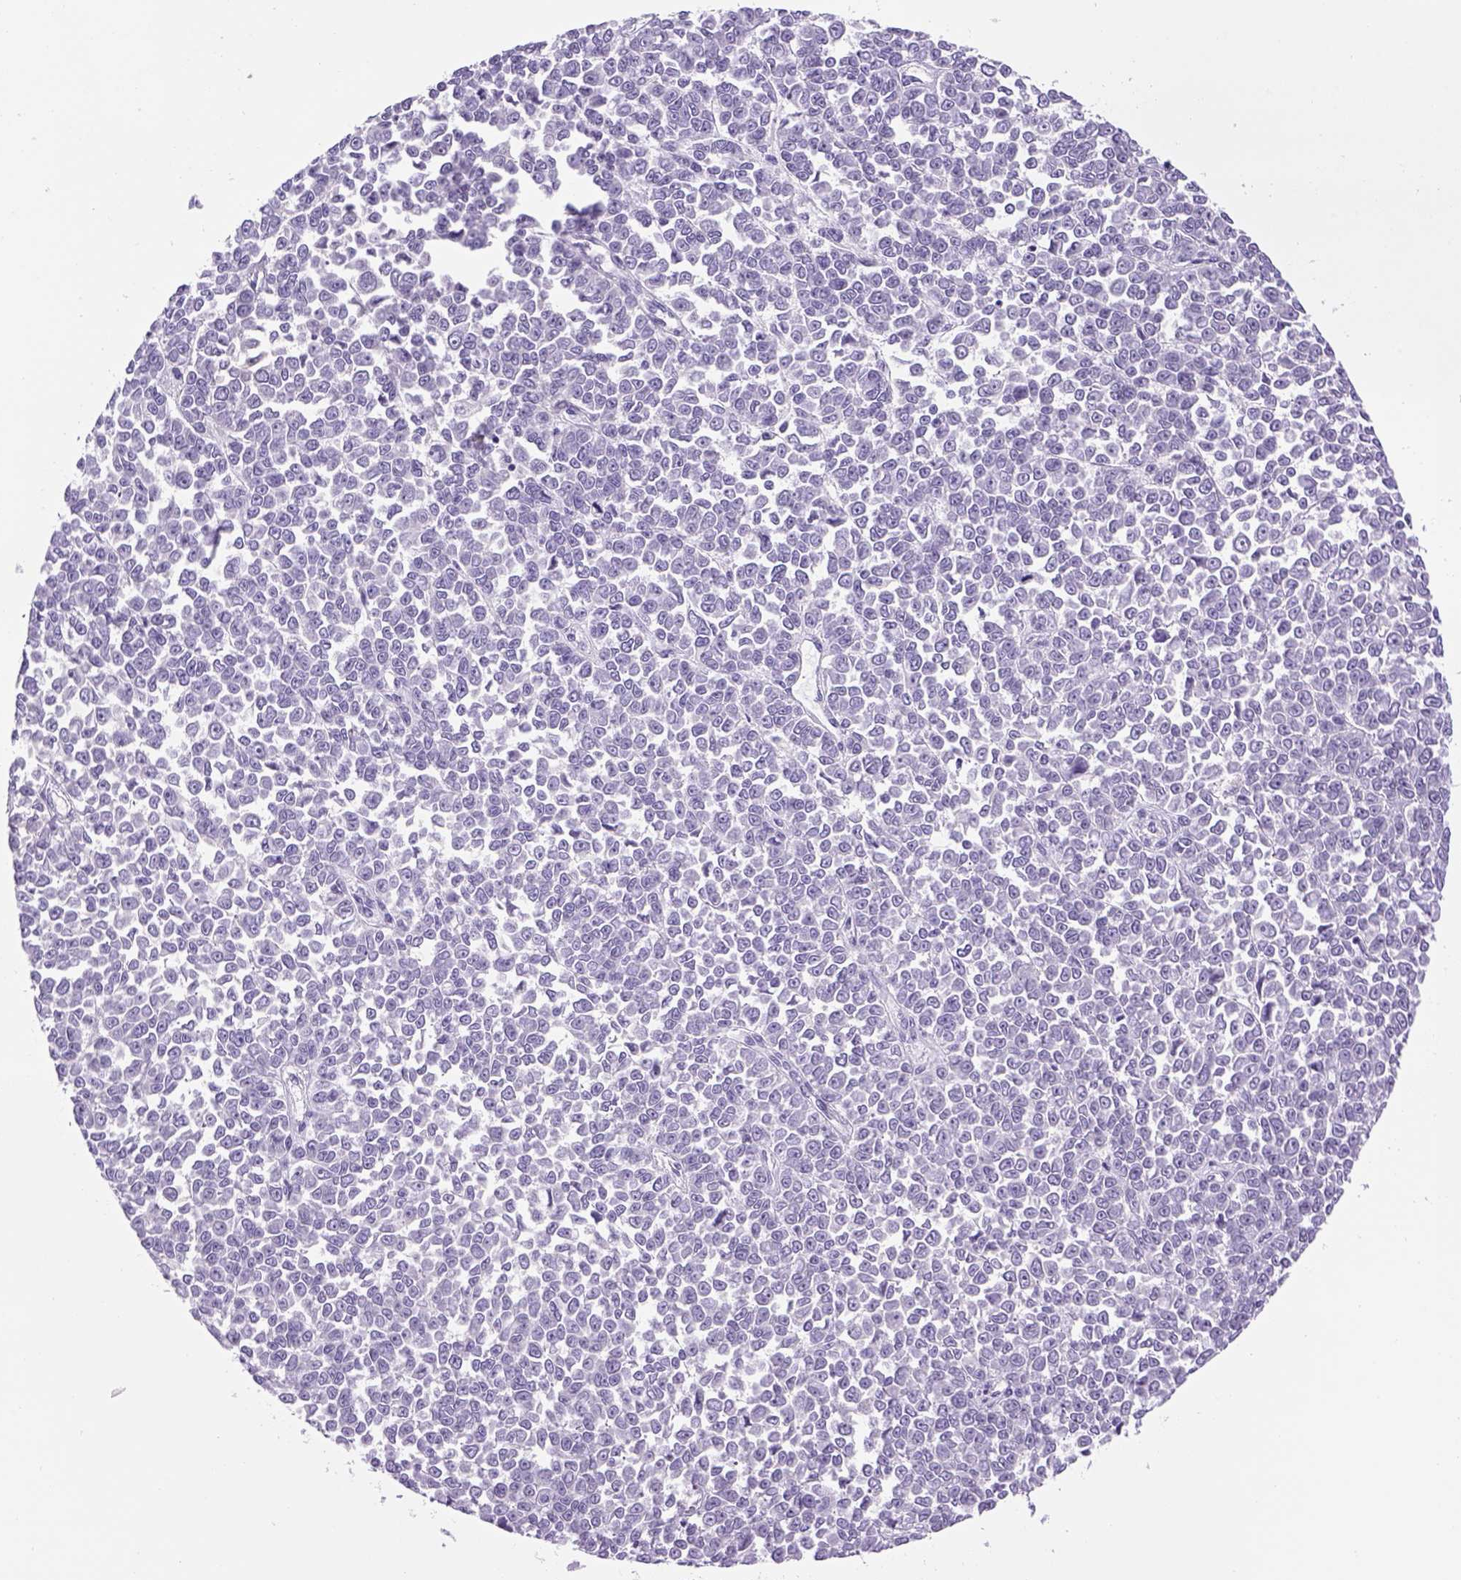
{"staining": {"intensity": "negative", "quantity": "none", "location": "none"}, "tissue": "melanoma", "cell_type": "Tumor cells", "image_type": "cancer", "snomed": [{"axis": "morphology", "description": "Malignant melanoma, NOS"}, {"axis": "topography", "description": "Skin"}], "caption": "Photomicrograph shows no protein positivity in tumor cells of malignant melanoma tissue.", "gene": "DBH", "patient": {"sex": "female", "age": 95}}